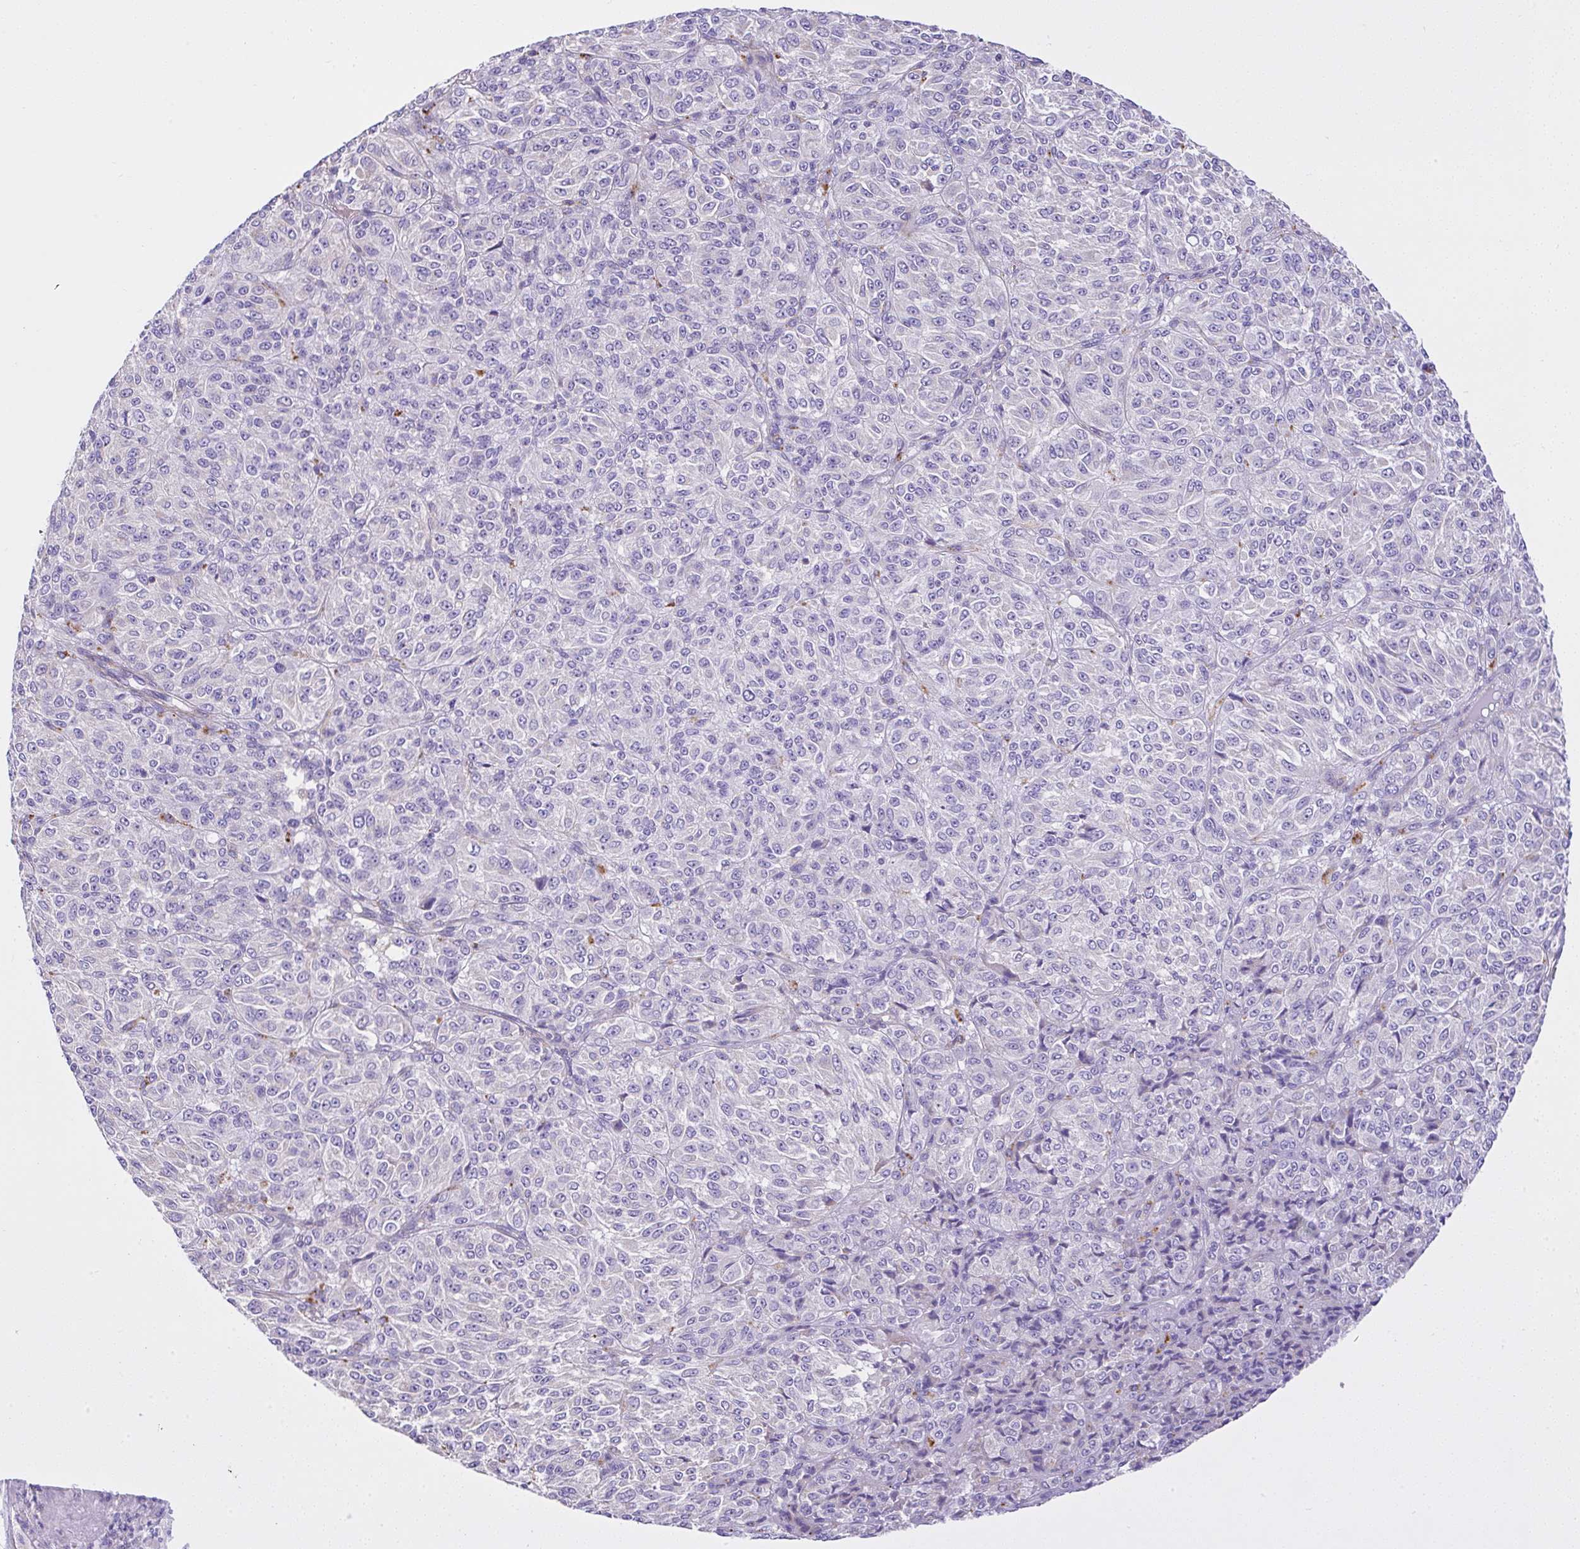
{"staining": {"intensity": "negative", "quantity": "none", "location": "none"}, "tissue": "melanoma", "cell_type": "Tumor cells", "image_type": "cancer", "snomed": [{"axis": "morphology", "description": "Malignant melanoma, Metastatic site"}, {"axis": "topography", "description": "Brain"}], "caption": "The micrograph reveals no significant staining in tumor cells of malignant melanoma (metastatic site).", "gene": "CCDC142", "patient": {"sex": "female", "age": 56}}